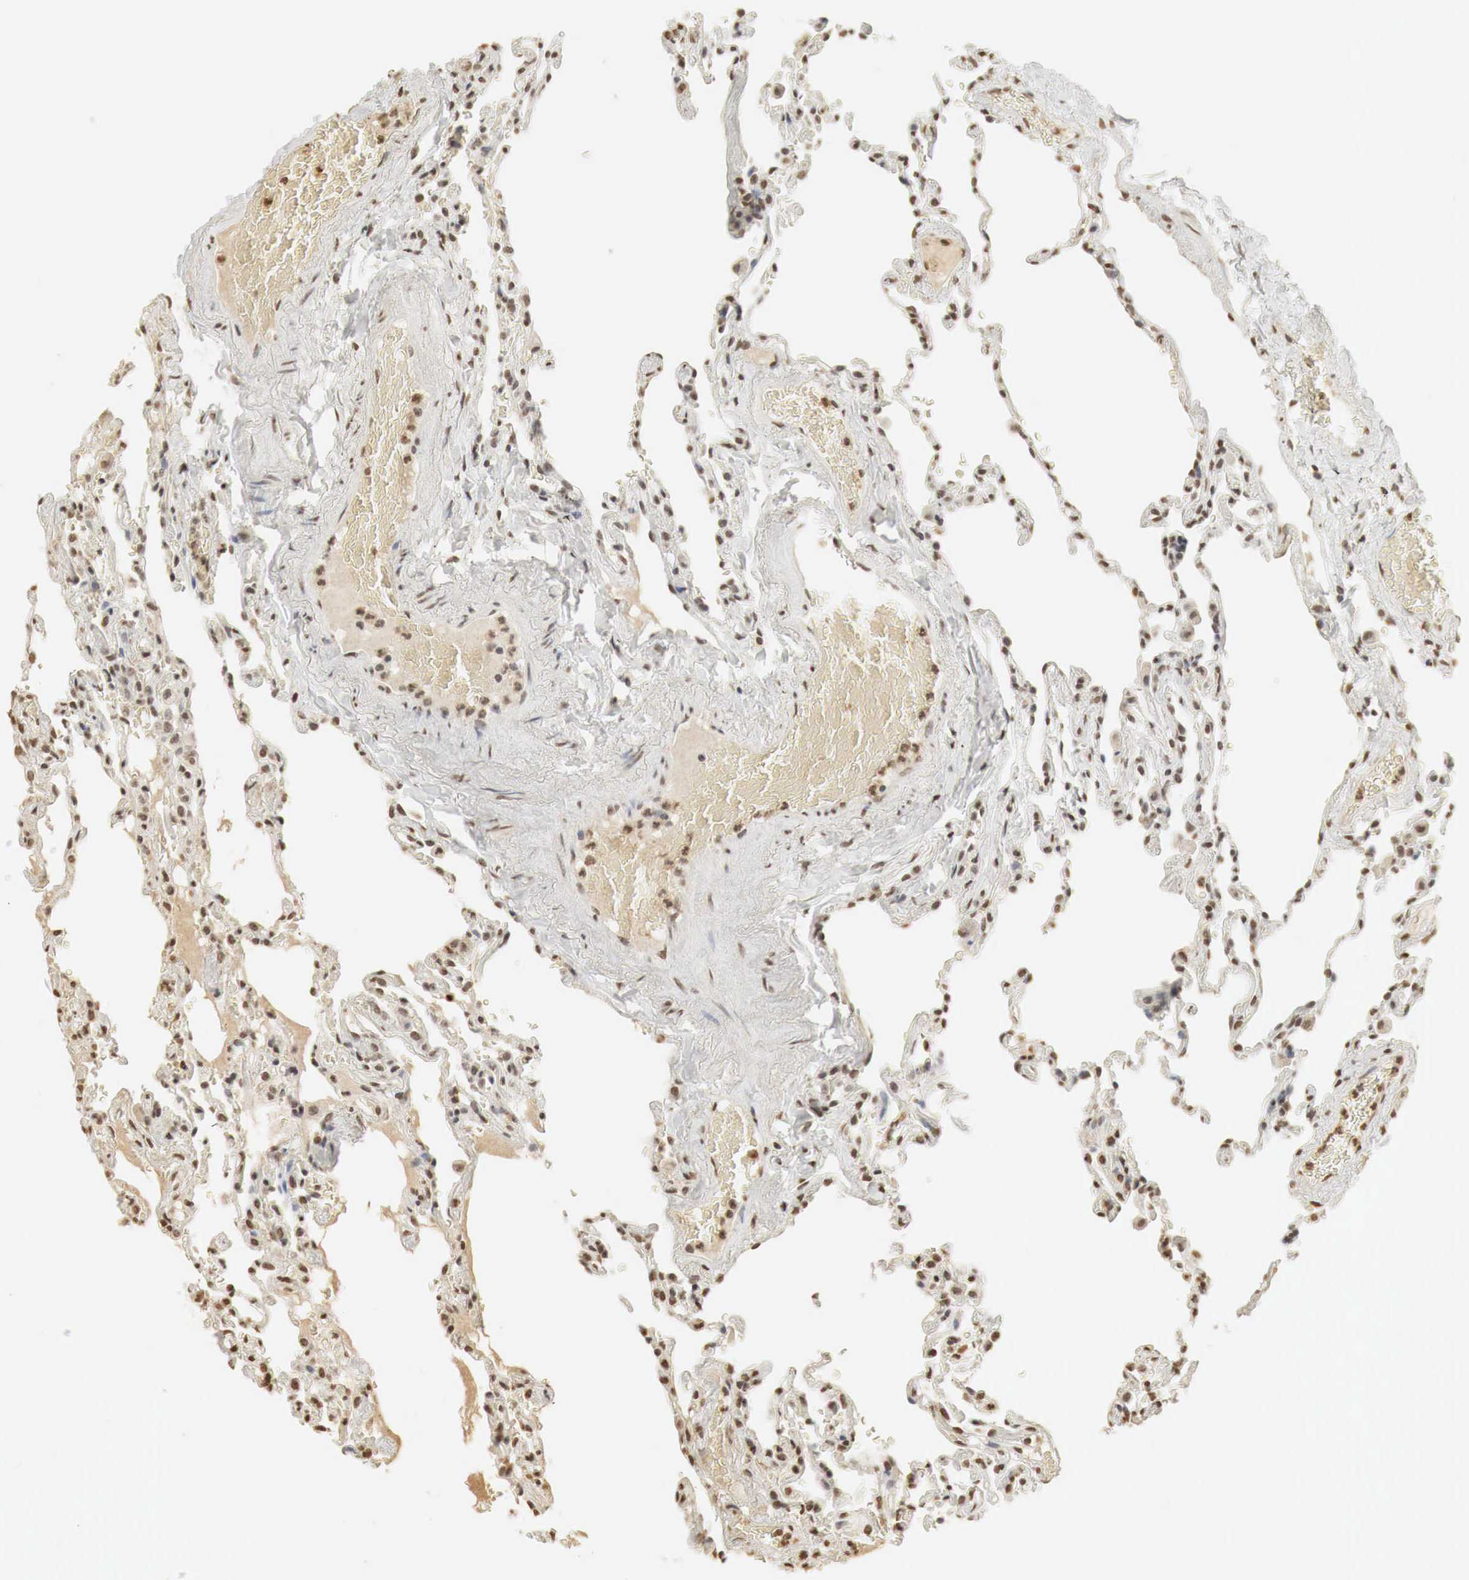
{"staining": {"intensity": "moderate", "quantity": ">75%", "location": "nuclear"}, "tissue": "lung", "cell_type": "Alveolar cells", "image_type": "normal", "snomed": [{"axis": "morphology", "description": "Normal tissue, NOS"}, {"axis": "topography", "description": "Lung"}], "caption": "Lung stained with immunohistochemistry demonstrates moderate nuclear positivity in approximately >75% of alveolar cells. Using DAB (brown) and hematoxylin (blue) stains, captured at high magnification using brightfield microscopy.", "gene": "ERBB4", "patient": {"sex": "female", "age": 61}}